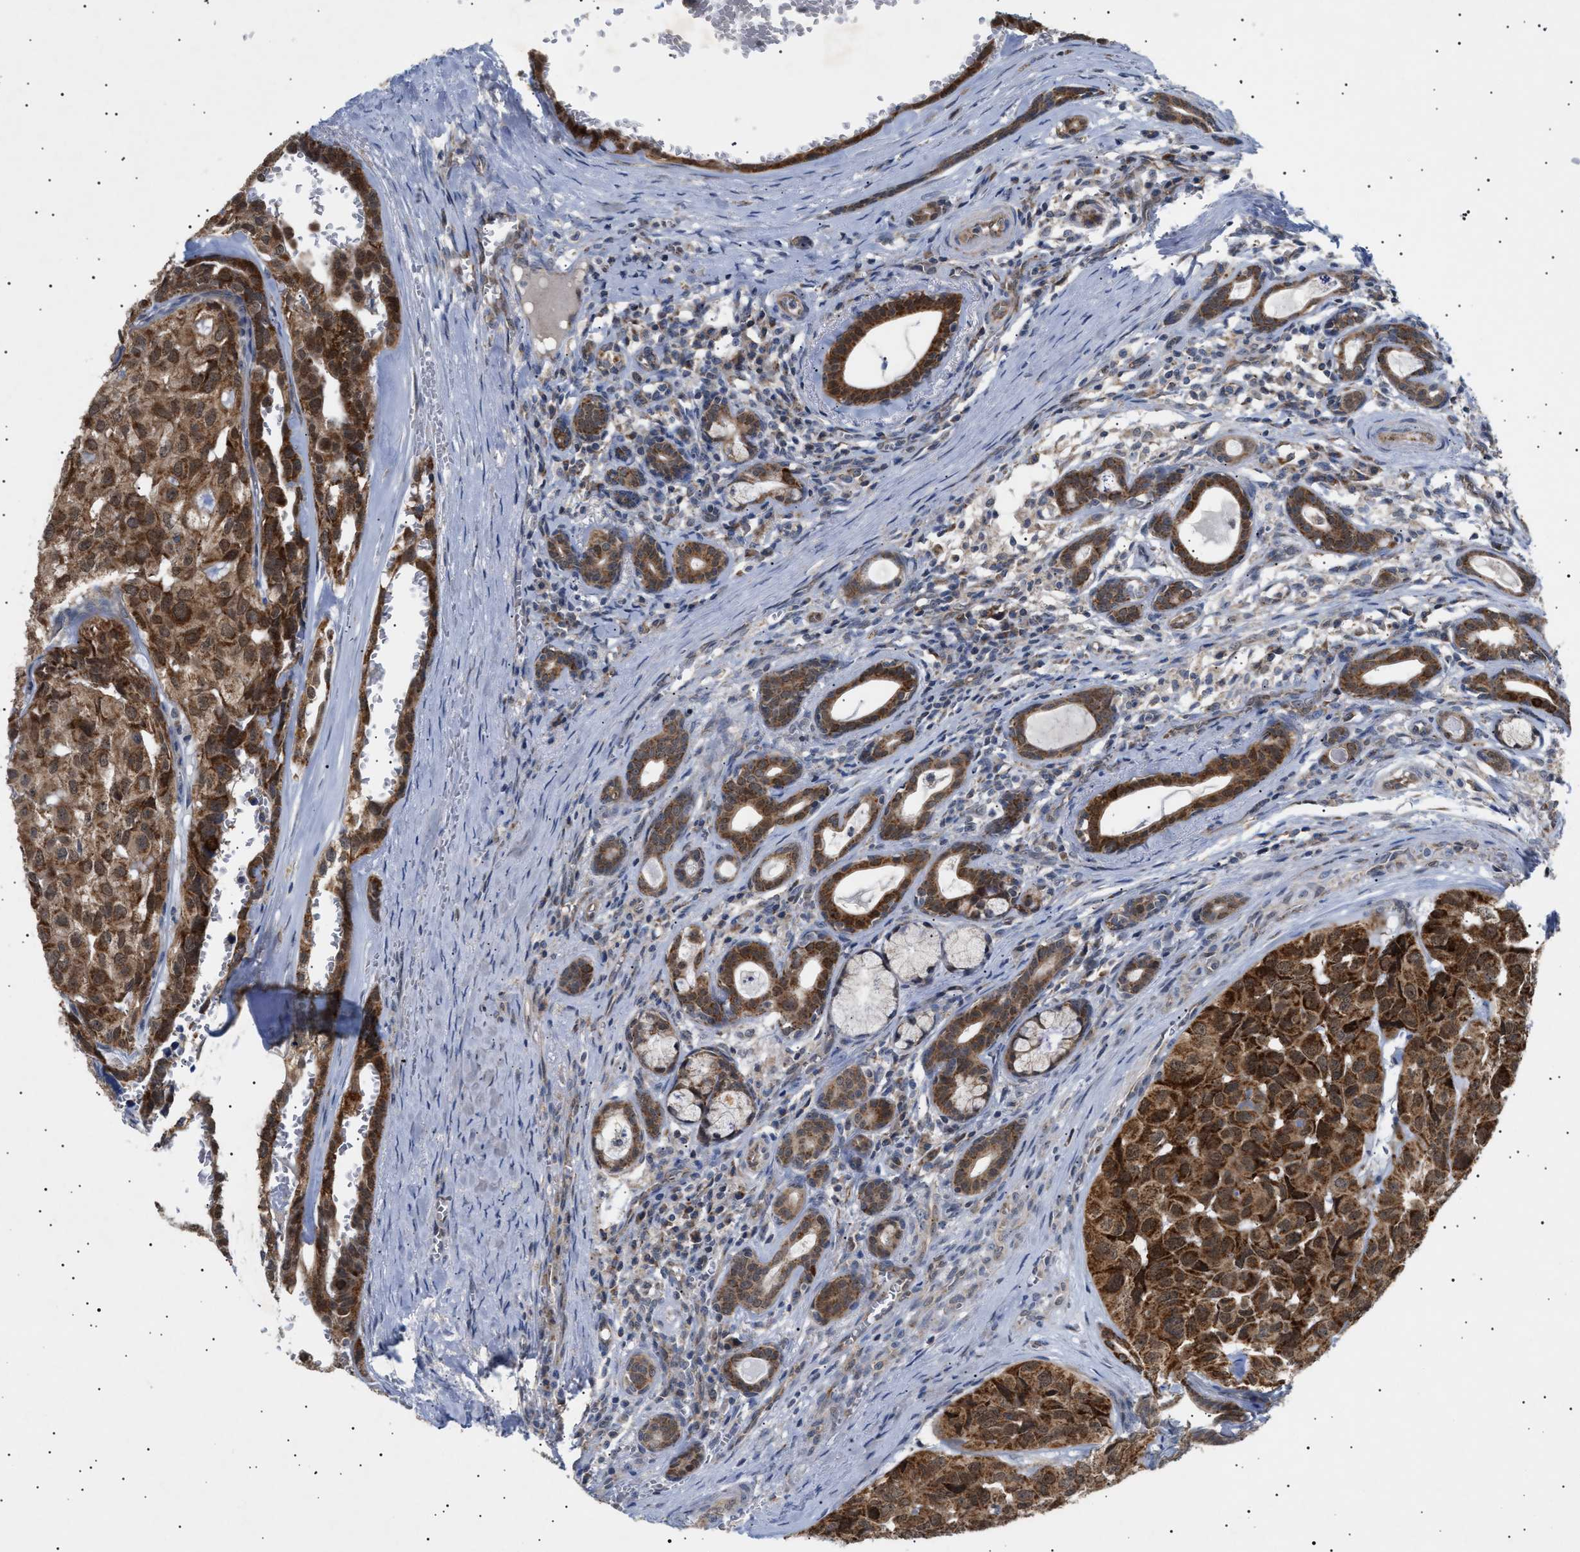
{"staining": {"intensity": "strong", "quantity": ">75%", "location": "cytoplasmic/membranous"}, "tissue": "head and neck cancer", "cell_type": "Tumor cells", "image_type": "cancer", "snomed": [{"axis": "morphology", "description": "Adenocarcinoma, NOS"}, {"axis": "topography", "description": "Salivary gland, NOS"}, {"axis": "topography", "description": "Head-Neck"}], "caption": "This is a histology image of IHC staining of head and neck cancer, which shows strong expression in the cytoplasmic/membranous of tumor cells.", "gene": "SIRT5", "patient": {"sex": "female", "age": 76}}